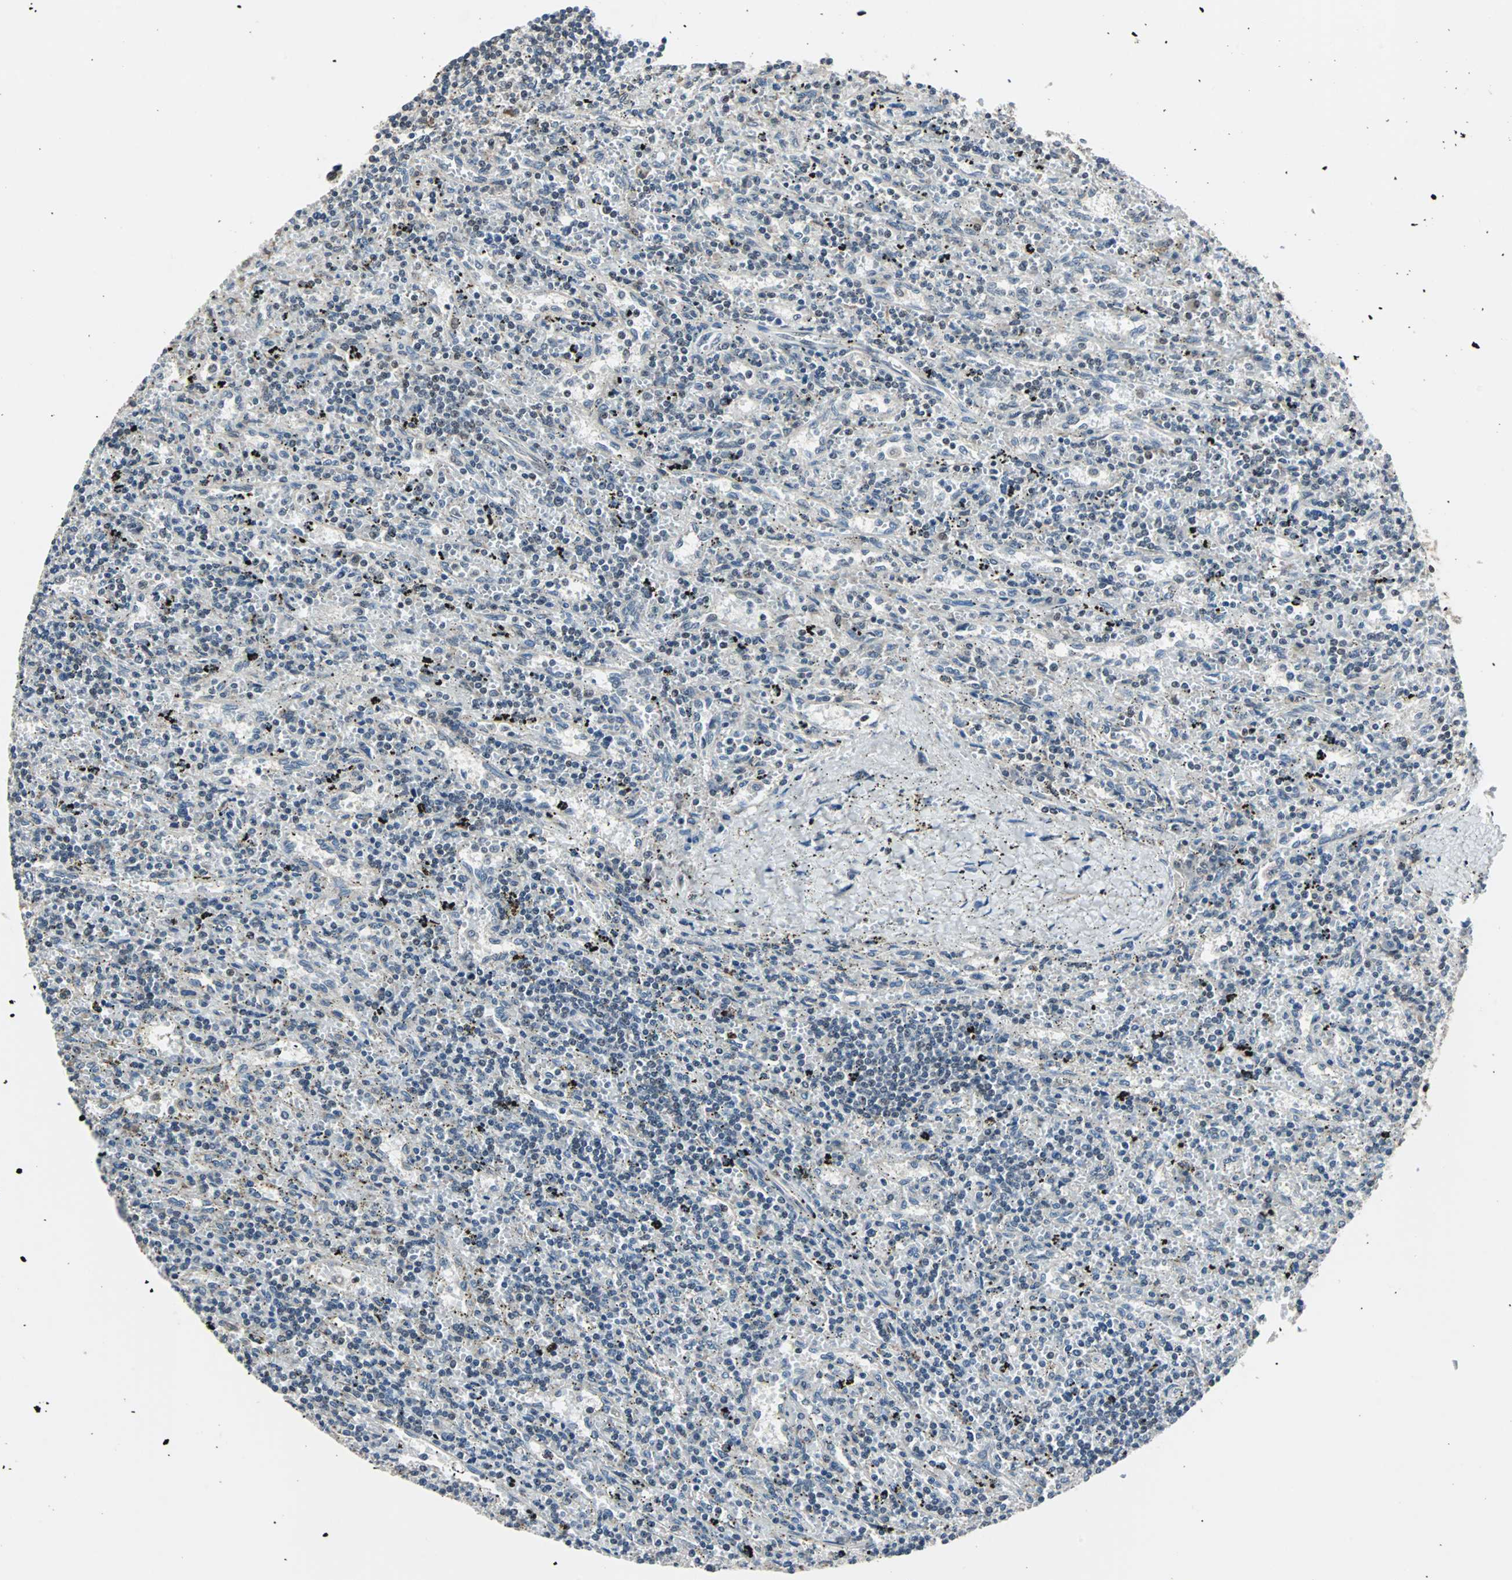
{"staining": {"intensity": "moderate", "quantity": "<25%", "location": "nuclear"}, "tissue": "lymphoma", "cell_type": "Tumor cells", "image_type": "cancer", "snomed": [{"axis": "morphology", "description": "Malignant lymphoma, non-Hodgkin's type, Low grade"}, {"axis": "topography", "description": "Spleen"}], "caption": "Low-grade malignant lymphoma, non-Hodgkin's type stained with a brown dye exhibits moderate nuclear positive positivity in approximately <25% of tumor cells.", "gene": "TERF2IP", "patient": {"sex": "male", "age": 76}}